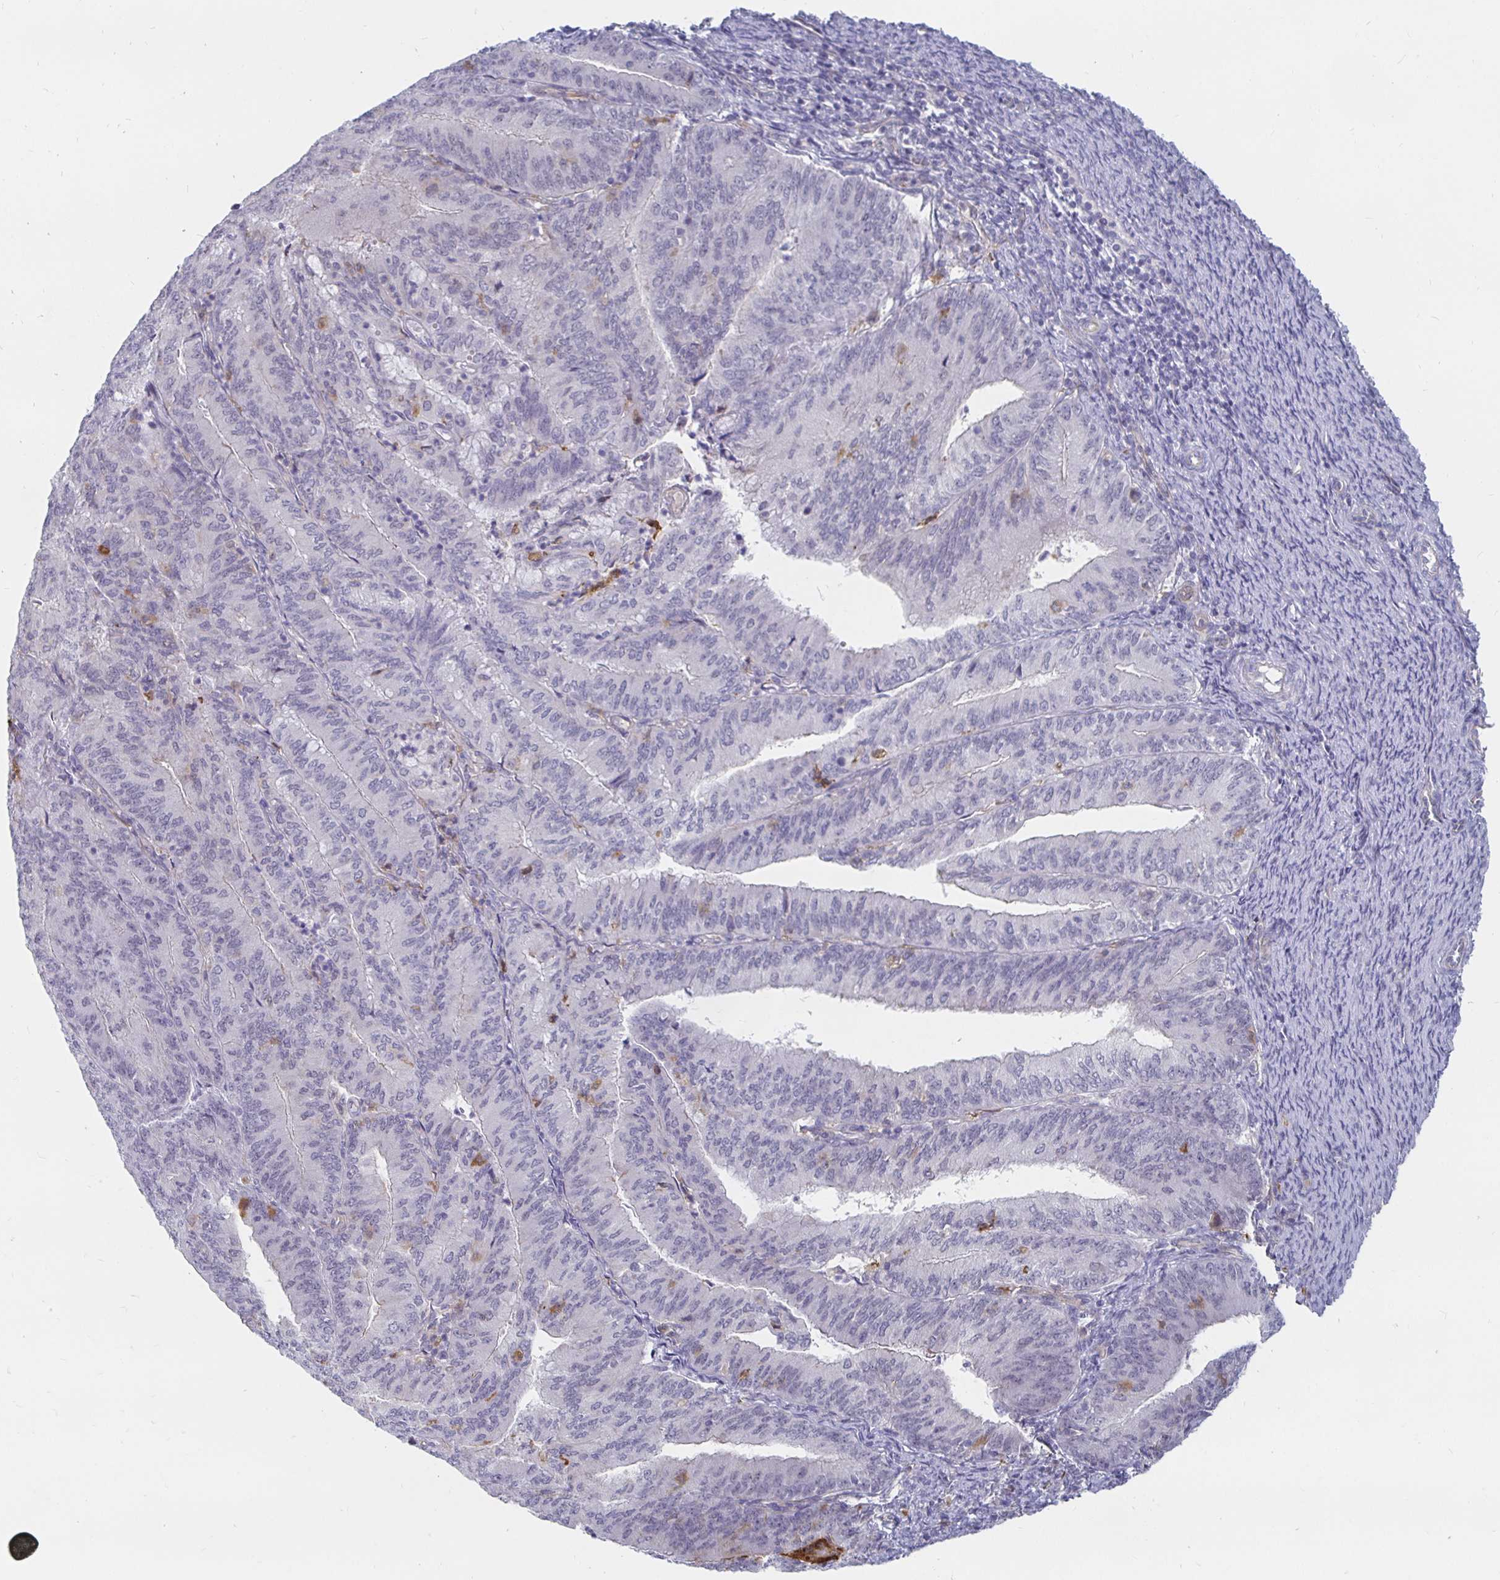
{"staining": {"intensity": "negative", "quantity": "none", "location": "none"}, "tissue": "endometrial cancer", "cell_type": "Tumor cells", "image_type": "cancer", "snomed": [{"axis": "morphology", "description": "Adenocarcinoma, NOS"}, {"axis": "topography", "description": "Endometrium"}], "caption": "Endometrial cancer was stained to show a protein in brown. There is no significant expression in tumor cells.", "gene": "CCDC85A", "patient": {"sex": "female", "age": 57}}